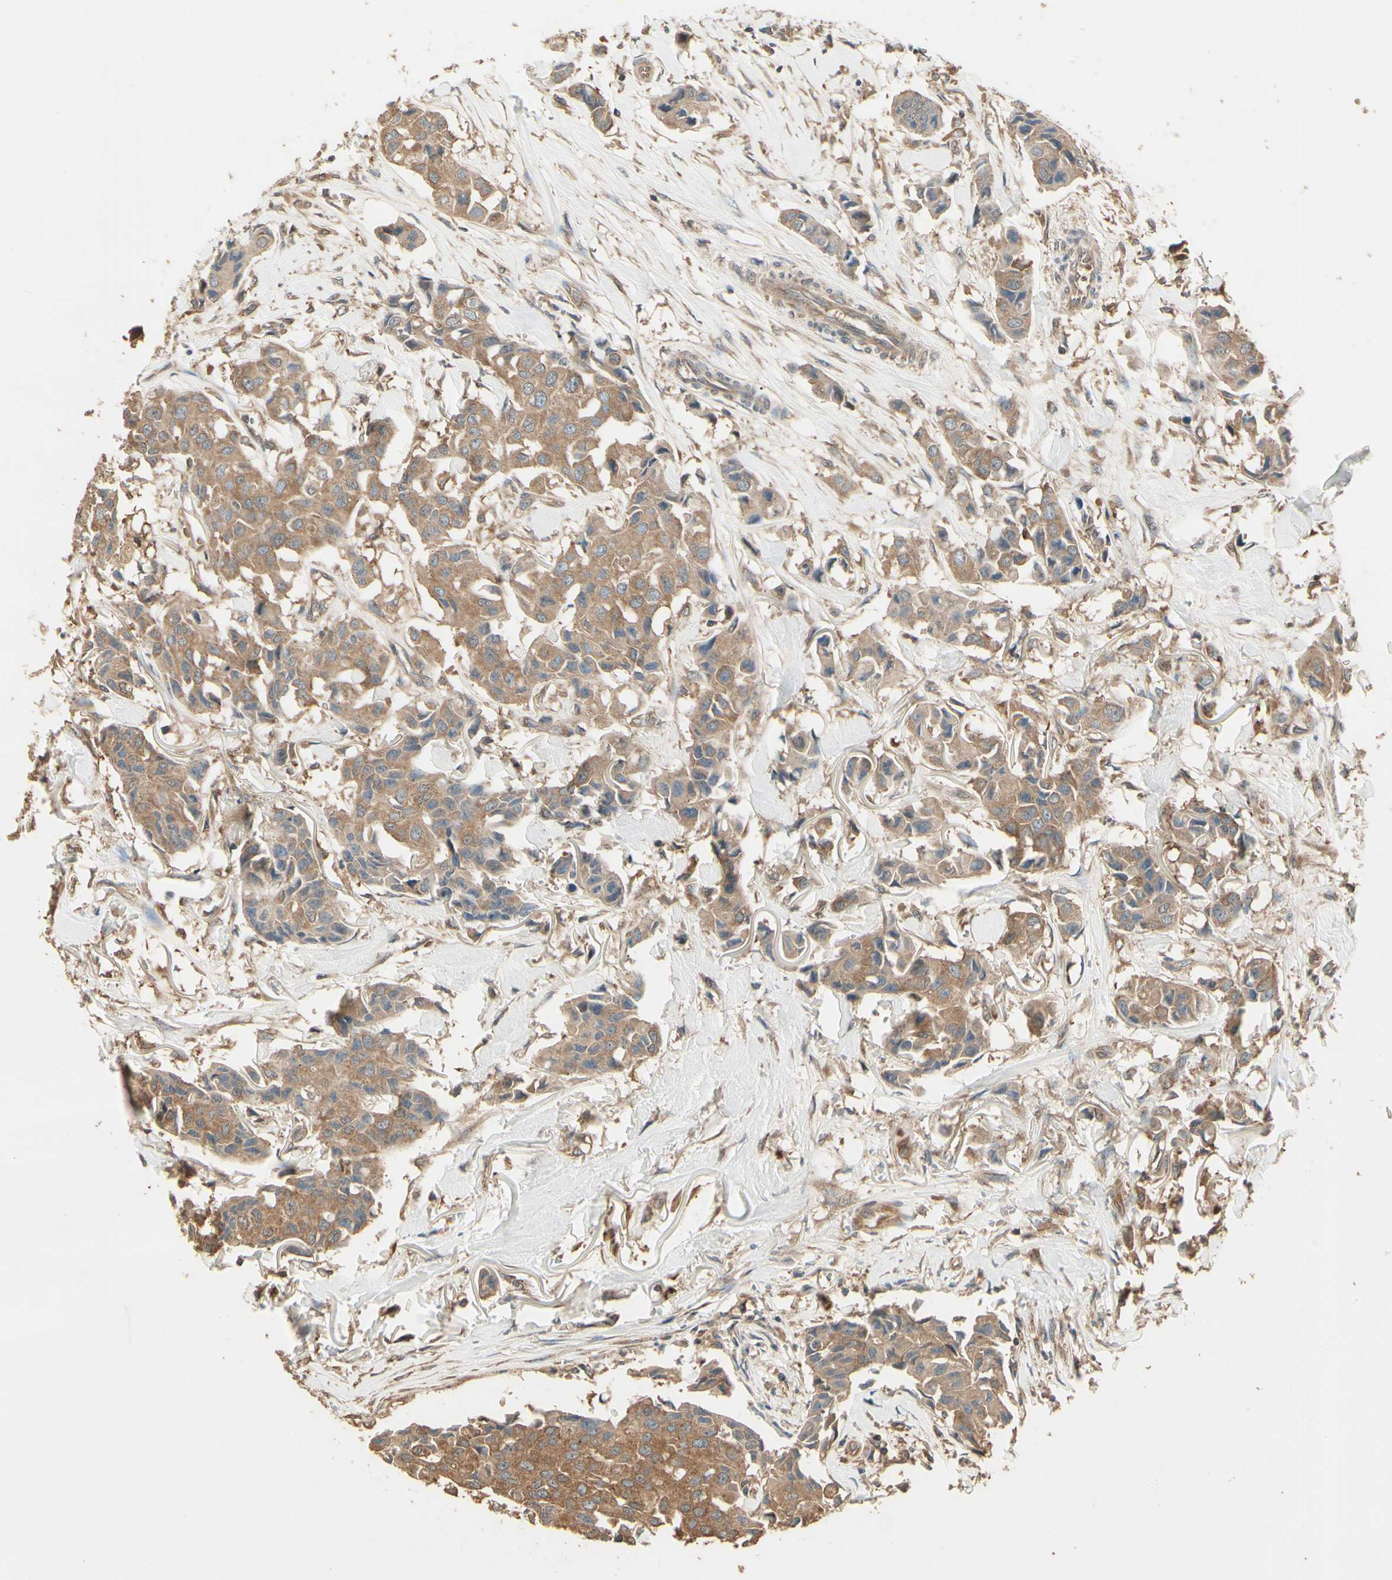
{"staining": {"intensity": "moderate", "quantity": ">75%", "location": "cytoplasmic/membranous"}, "tissue": "breast cancer", "cell_type": "Tumor cells", "image_type": "cancer", "snomed": [{"axis": "morphology", "description": "Duct carcinoma"}, {"axis": "topography", "description": "Breast"}], "caption": "Protein staining reveals moderate cytoplasmic/membranous staining in approximately >75% of tumor cells in breast cancer.", "gene": "CCT7", "patient": {"sex": "female", "age": 80}}